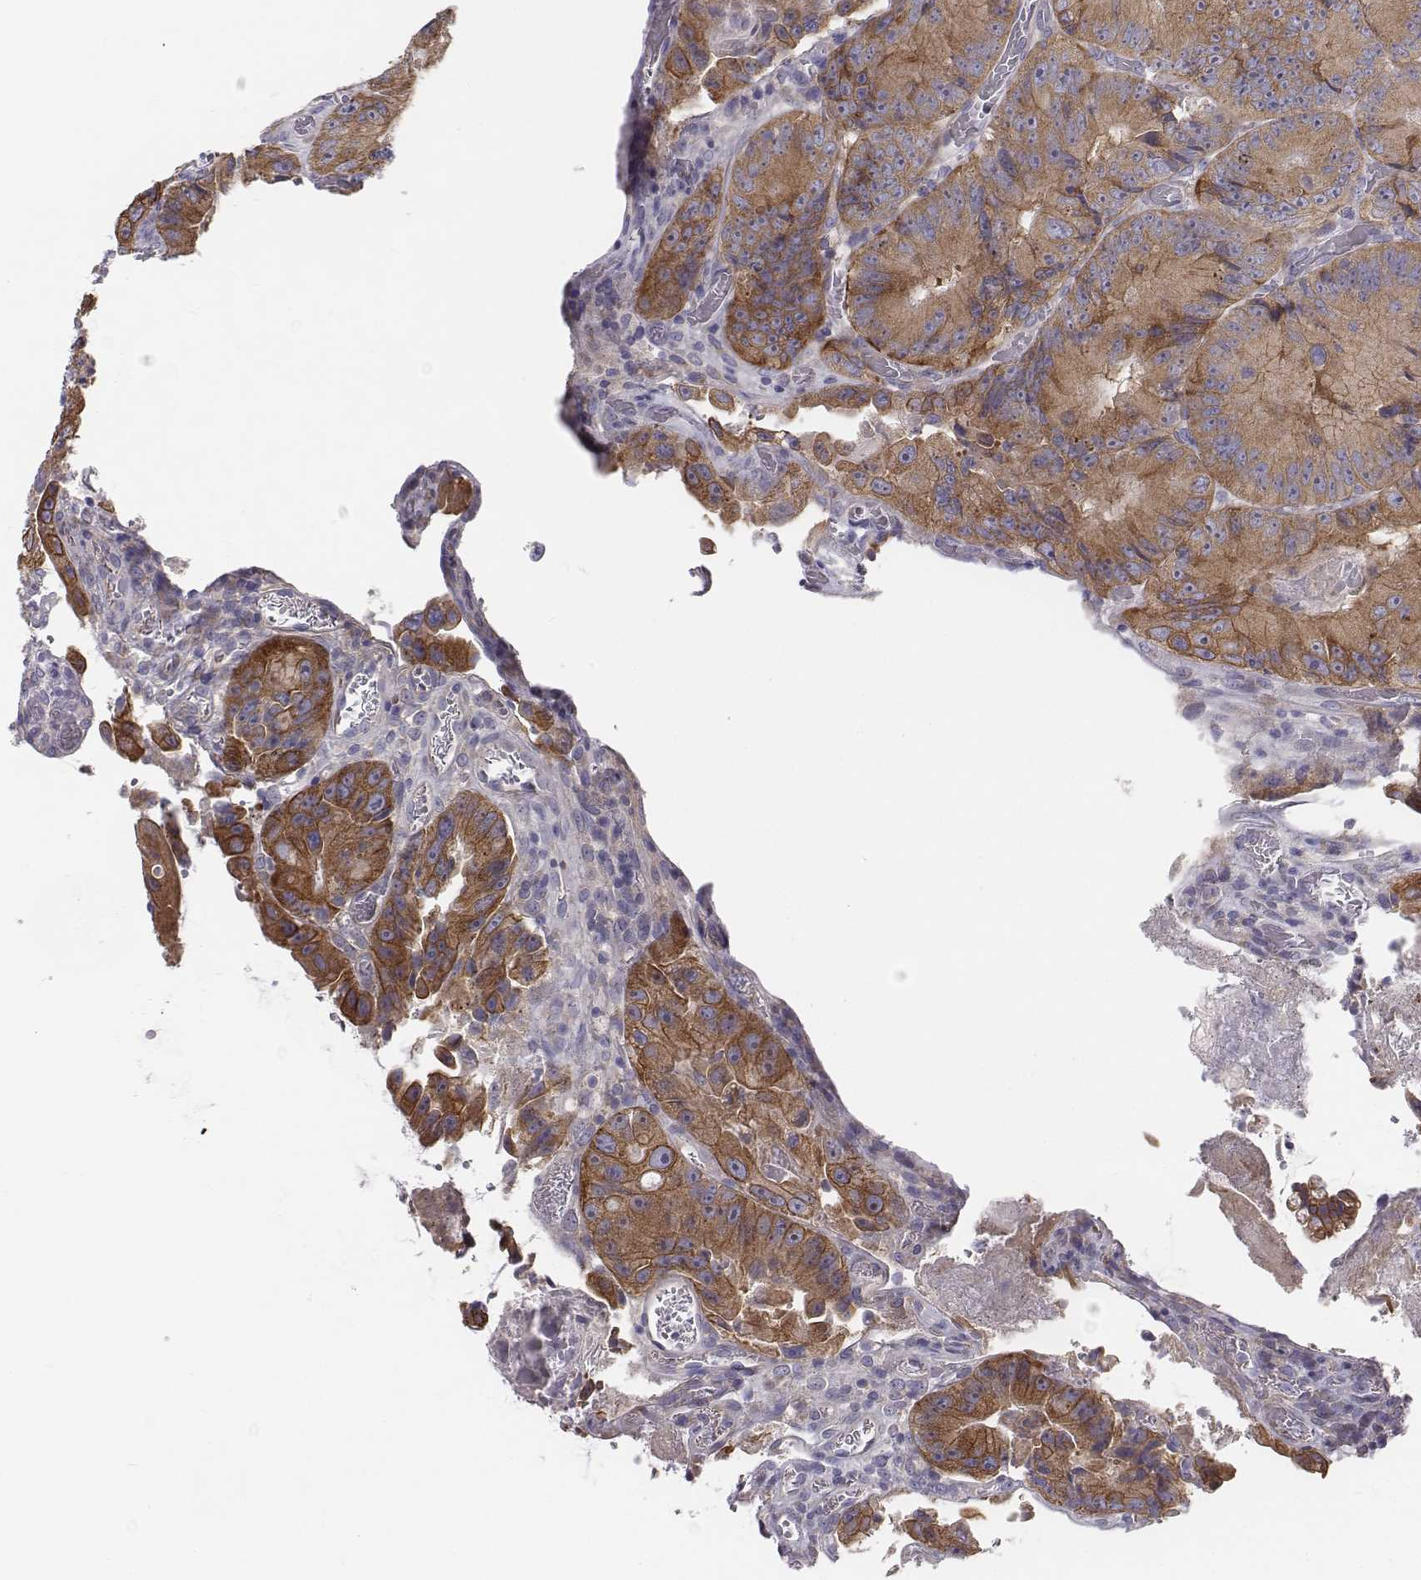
{"staining": {"intensity": "moderate", "quantity": ">75%", "location": "cytoplasmic/membranous"}, "tissue": "colorectal cancer", "cell_type": "Tumor cells", "image_type": "cancer", "snomed": [{"axis": "morphology", "description": "Adenocarcinoma, NOS"}, {"axis": "topography", "description": "Colon"}], "caption": "This is a histology image of IHC staining of colorectal cancer, which shows moderate positivity in the cytoplasmic/membranous of tumor cells.", "gene": "CHST14", "patient": {"sex": "female", "age": 86}}